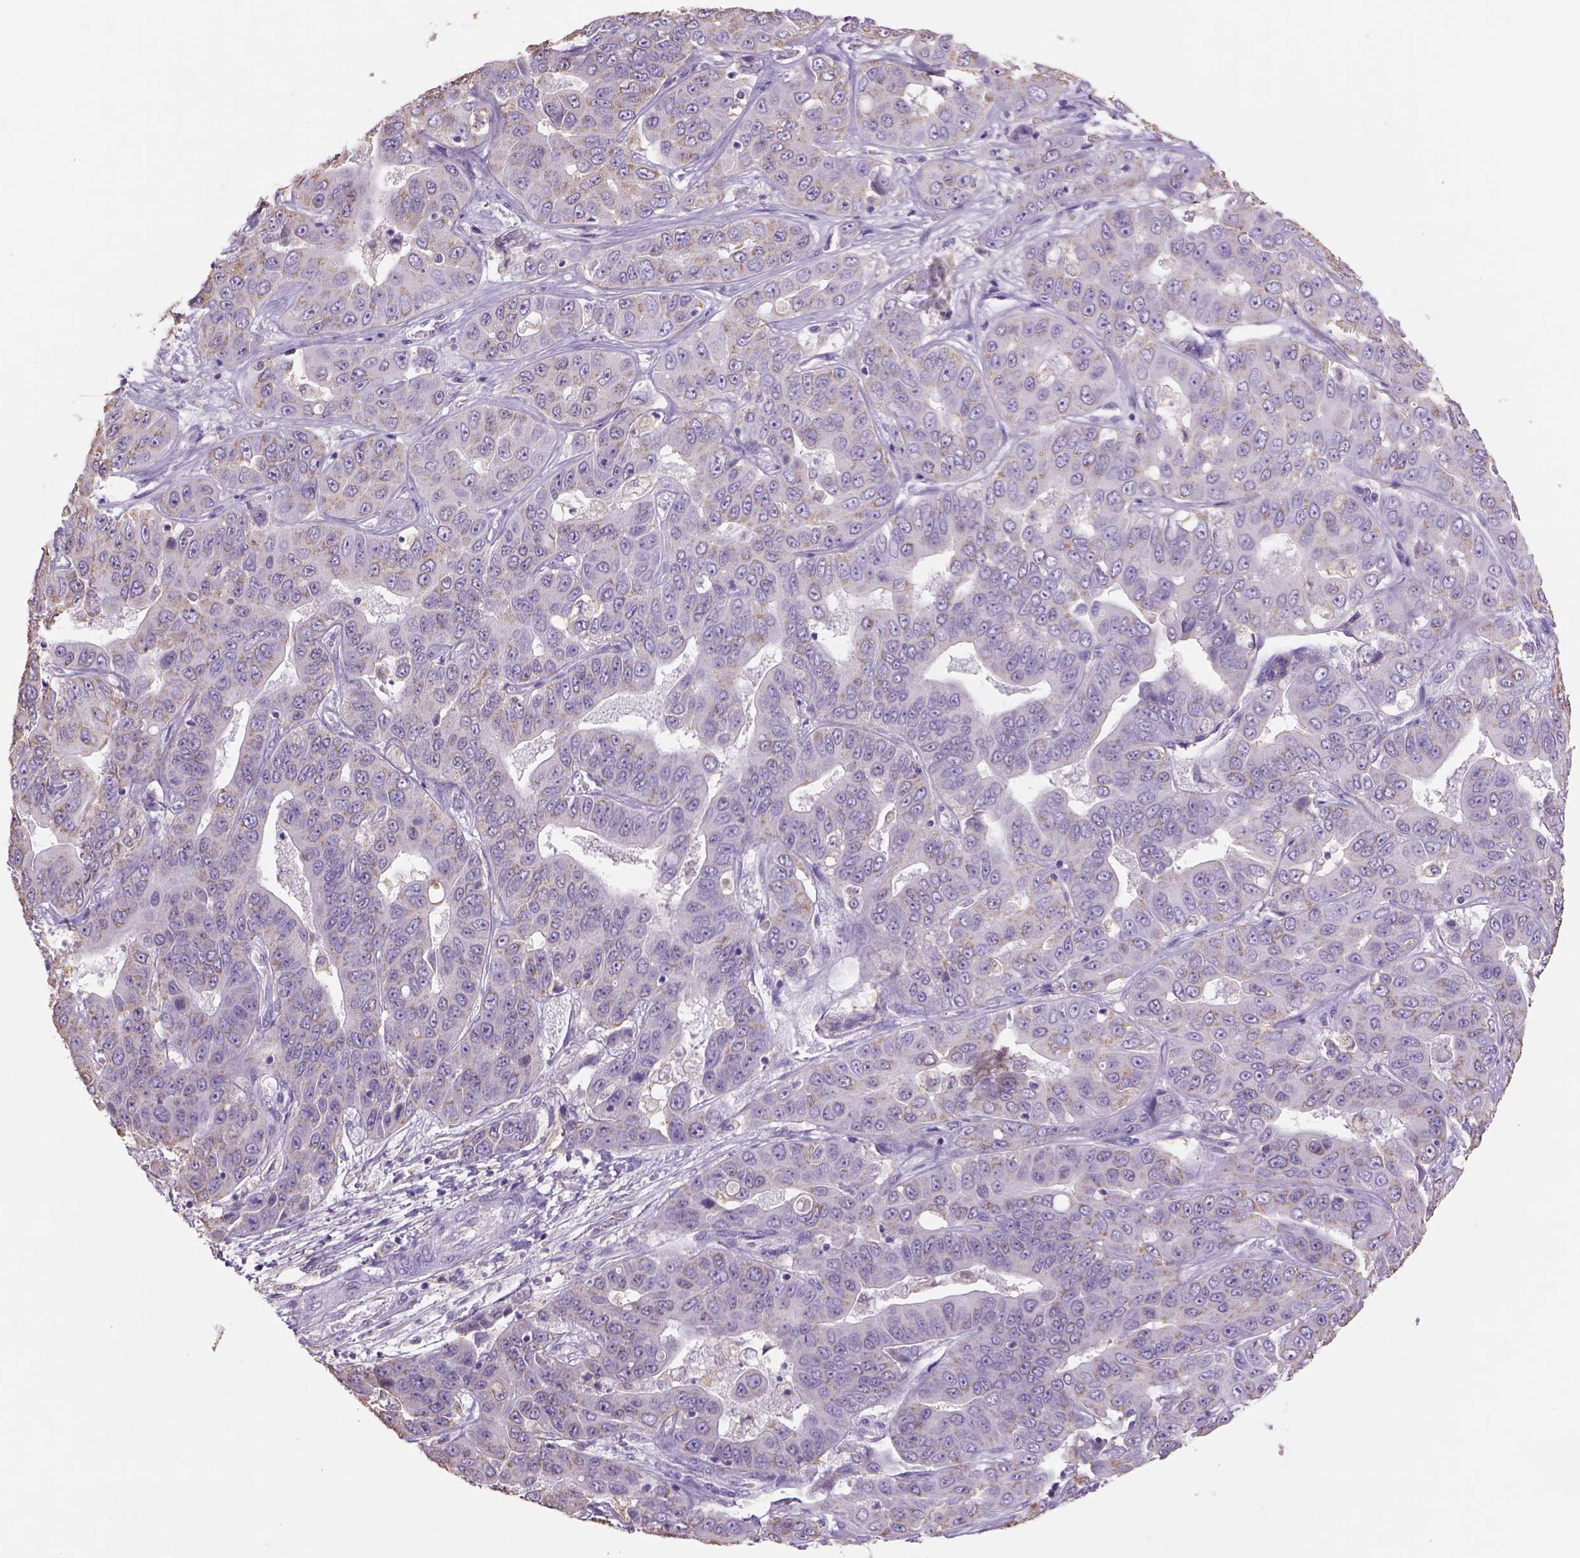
{"staining": {"intensity": "weak", "quantity": "25%-75%", "location": "cytoplasmic/membranous"}, "tissue": "liver cancer", "cell_type": "Tumor cells", "image_type": "cancer", "snomed": [{"axis": "morphology", "description": "Cholangiocarcinoma"}, {"axis": "topography", "description": "Liver"}], "caption": "The image shows staining of liver cancer, revealing weak cytoplasmic/membranous protein expression (brown color) within tumor cells. Using DAB (brown) and hematoxylin (blue) stains, captured at high magnification using brightfield microscopy.", "gene": "NAALAD2", "patient": {"sex": "female", "age": 52}}